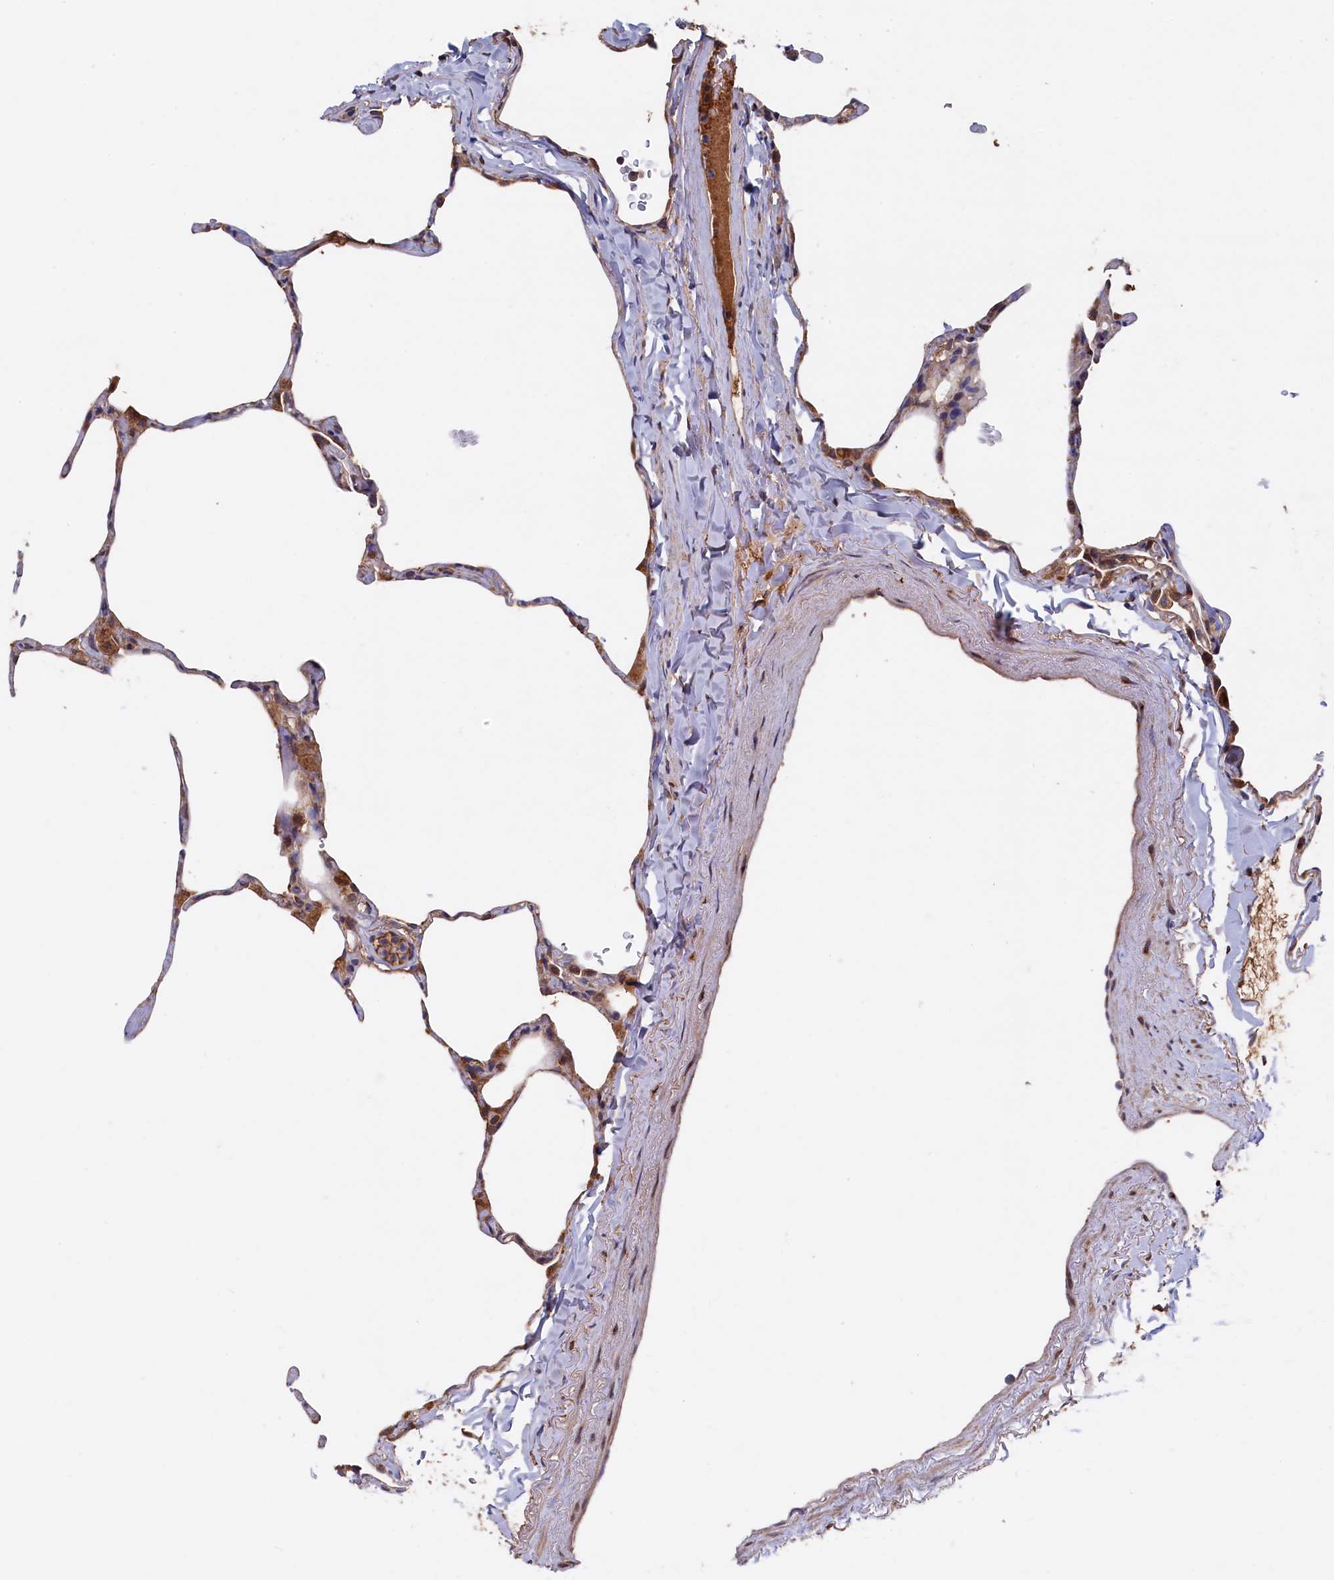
{"staining": {"intensity": "moderate", "quantity": "<25%", "location": "cytoplasmic/membranous"}, "tissue": "lung", "cell_type": "Alveolar cells", "image_type": "normal", "snomed": [{"axis": "morphology", "description": "Normal tissue, NOS"}, {"axis": "topography", "description": "Lung"}], "caption": "Immunohistochemical staining of benign human lung exhibits moderate cytoplasmic/membranous protein expression in approximately <25% of alveolar cells. (DAB (3,3'-diaminobenzidine) IHC, brown staining for protein, blue staining for nuclei).", "gene": "SLC12A4", "patient": {"sex": "male", "age": 65}}